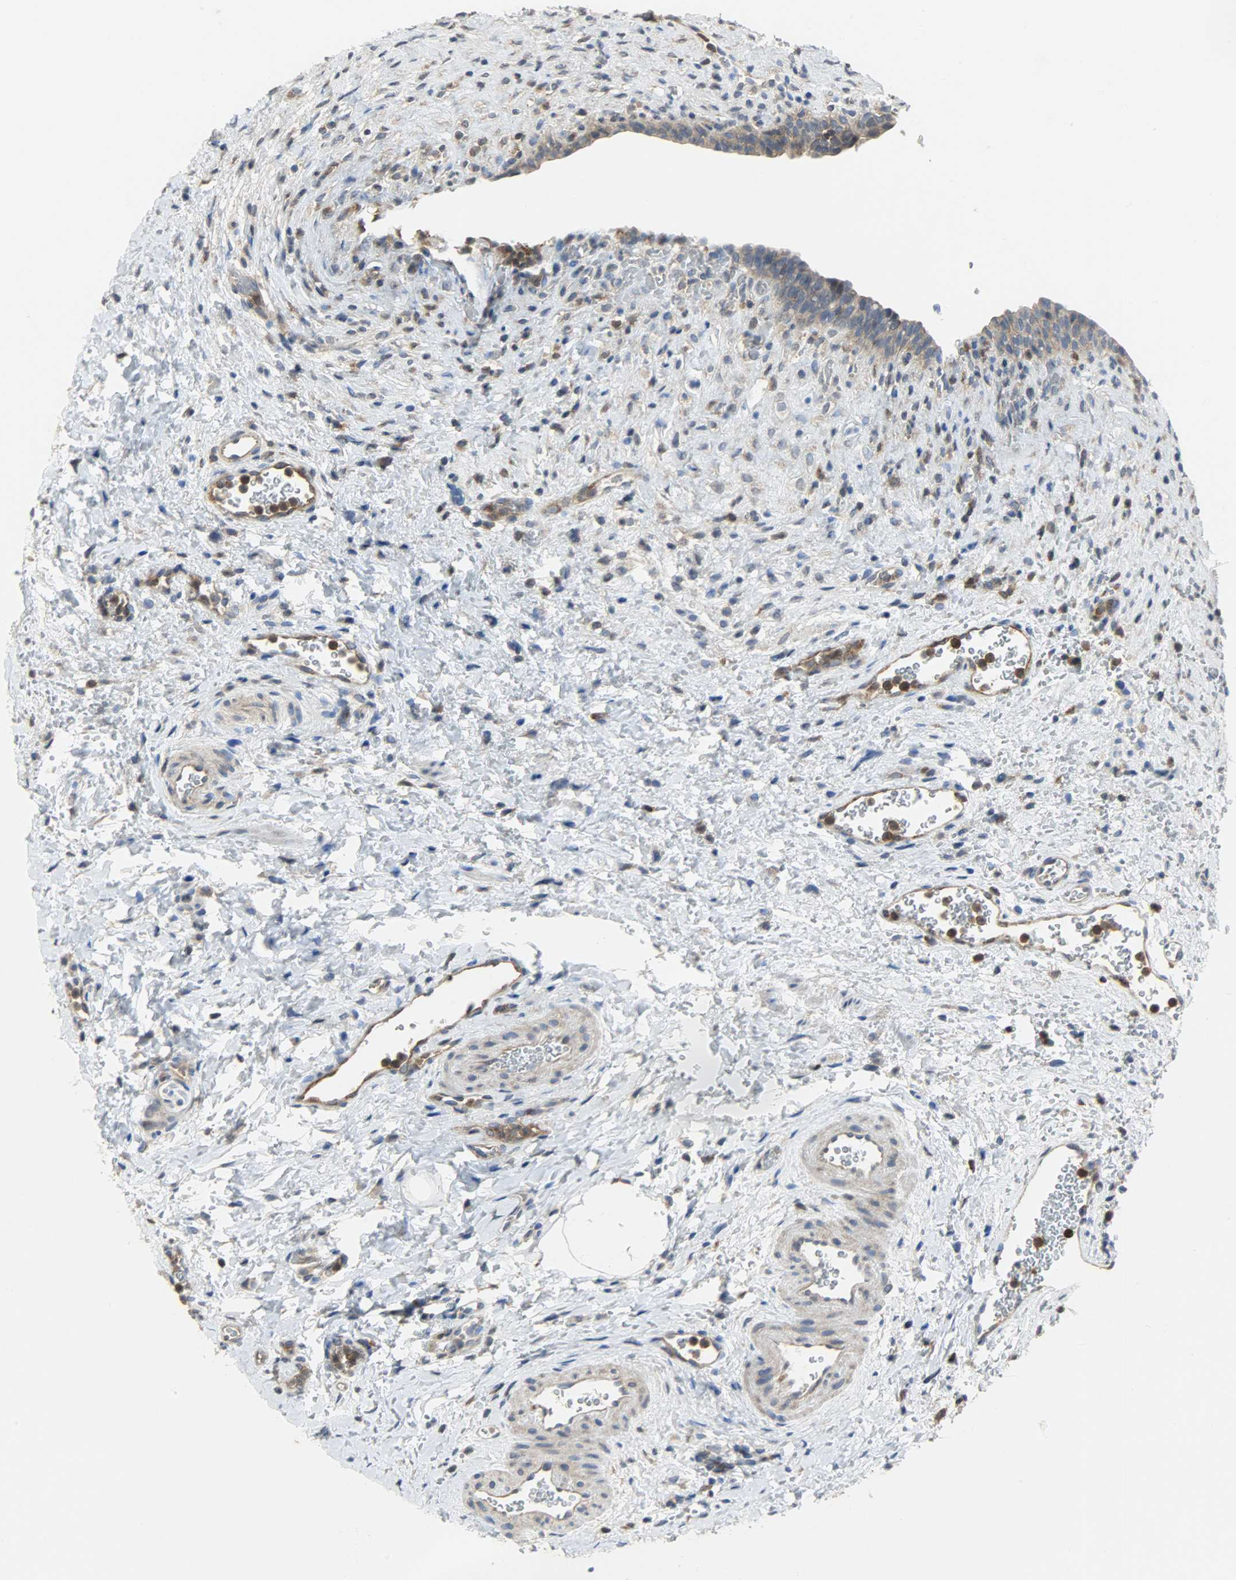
{"staining": {"intensity": "moderate", "quantity": ">75%", "location": "cytoplasmic/membranous"}, "tissue": "urinary bladder", "cell_type": "Urothelial cells", "image_type": "normal", "snomed": [{"axis": "morphology", "description": "Normal tissue, NOS"}, {"axis": "morphology", "description": "Dysplasia, NOS"}, {"axis": "topography", "description": "Urinary bladder"}], "caption": "A medium amount of moderate cytoplasmic/membranous expression is identified in about >75% of urothelial cells in normal urinary bladder.", "gene": "TRIM21", "patient": {"sex": "male", "age": 35}}